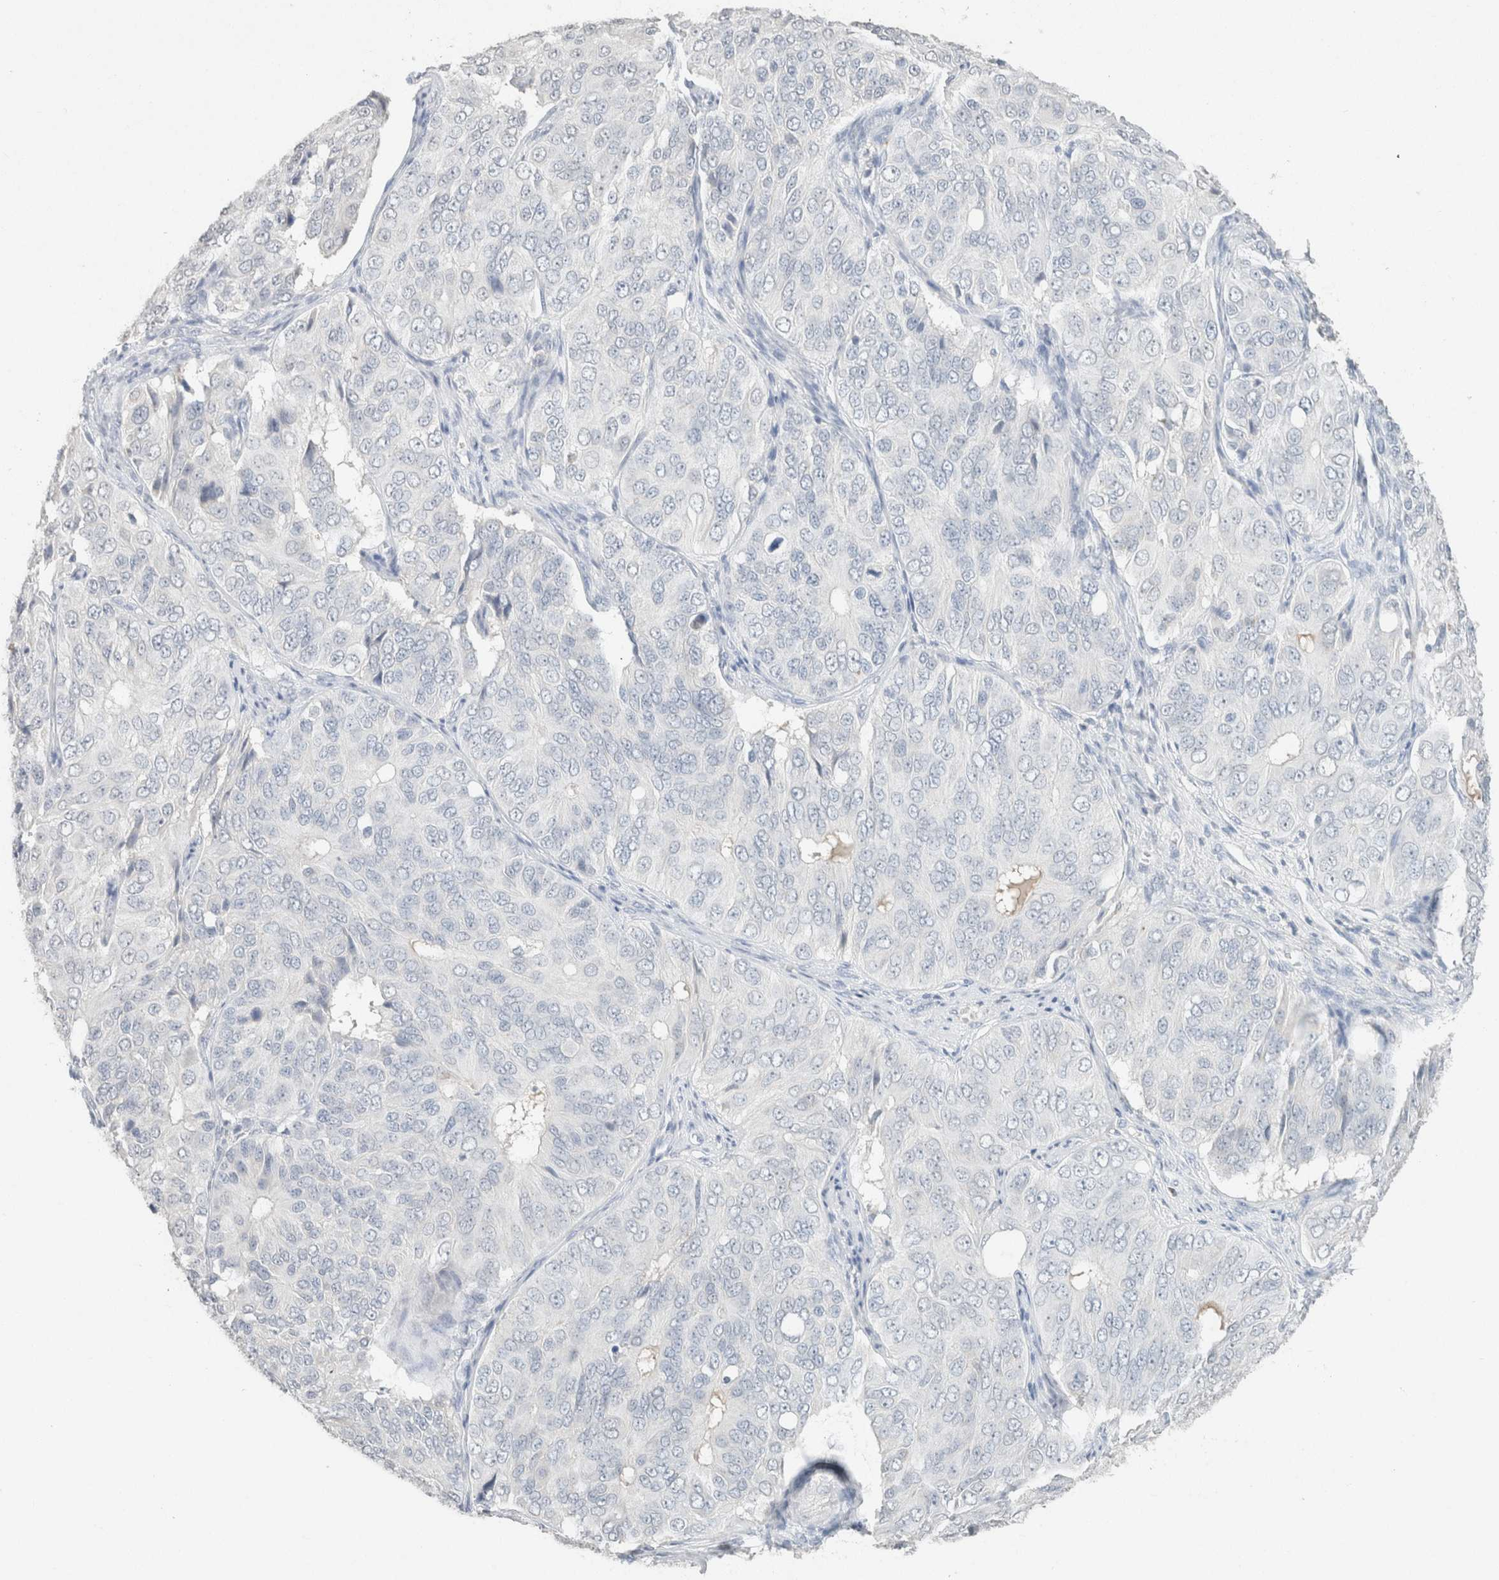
{"staining": {"intensity": "negative", "quantity": "none", "location": "none"}, "tissue": "ovarian cancer", "cell_type": "Tumor cells", "image_type": "cancer", "snomed": [{"axis": "morphology", "description": "Carcinoma, endometroid"}, {"axis": "topography", "description": "Ovary"}], "caption": "This image is of endometroid carcinoma (ovarian) stained with IHC to label a protein in brown with the nuclei are counter-stained blue. There is no positivity in tumor cells. The staining is performed using DAB (3,3'-diaminobenzidine) brown chromogen with nuclei counter-stained in using hematoxylin.", "gene": "CPA1", "patient": {"sex": "female", "age": 51}}